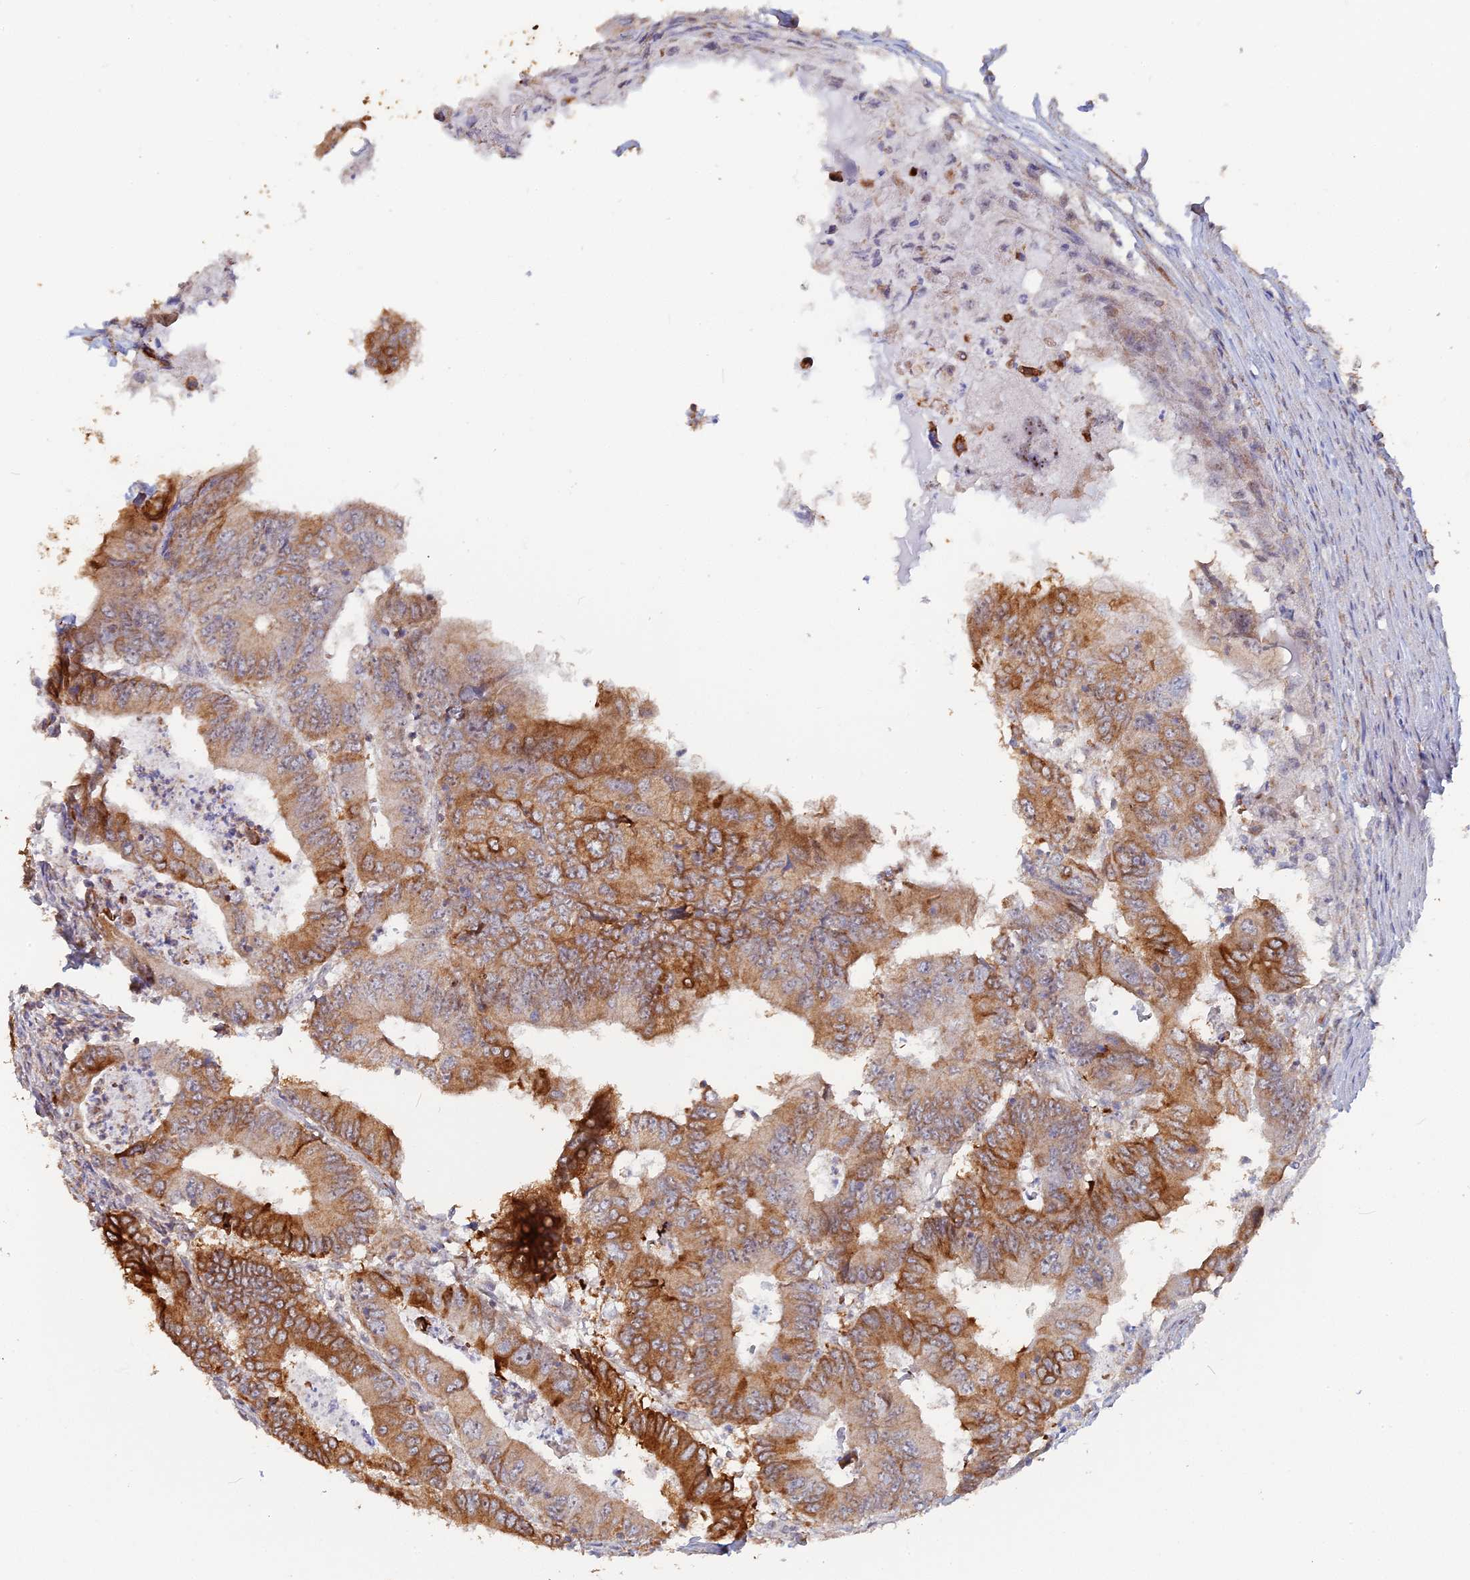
{"staining": {"intensity": "moderate", "quantity": ">75%", "location": "cytoplasmic/membranous"}, "tissue": "colorectal cancer", "cell_type": "Tumor cells", "image_type": "cancer", "snomed": [{"axis": "morphology", "description": "Adenocarcinoma, NOS"}, {"axis": "topography", "description": "Colon"}], "caption": "This histopathology image exhibits immunohistochemistry (IHC) staining of human adenocarcinoma (colorectal), with medium moderate cytoplasmic/membranous positivity in about >75% of tumor cells.", "gene": "SEMG2", "patient": {"sex": "male", "age": 85}}